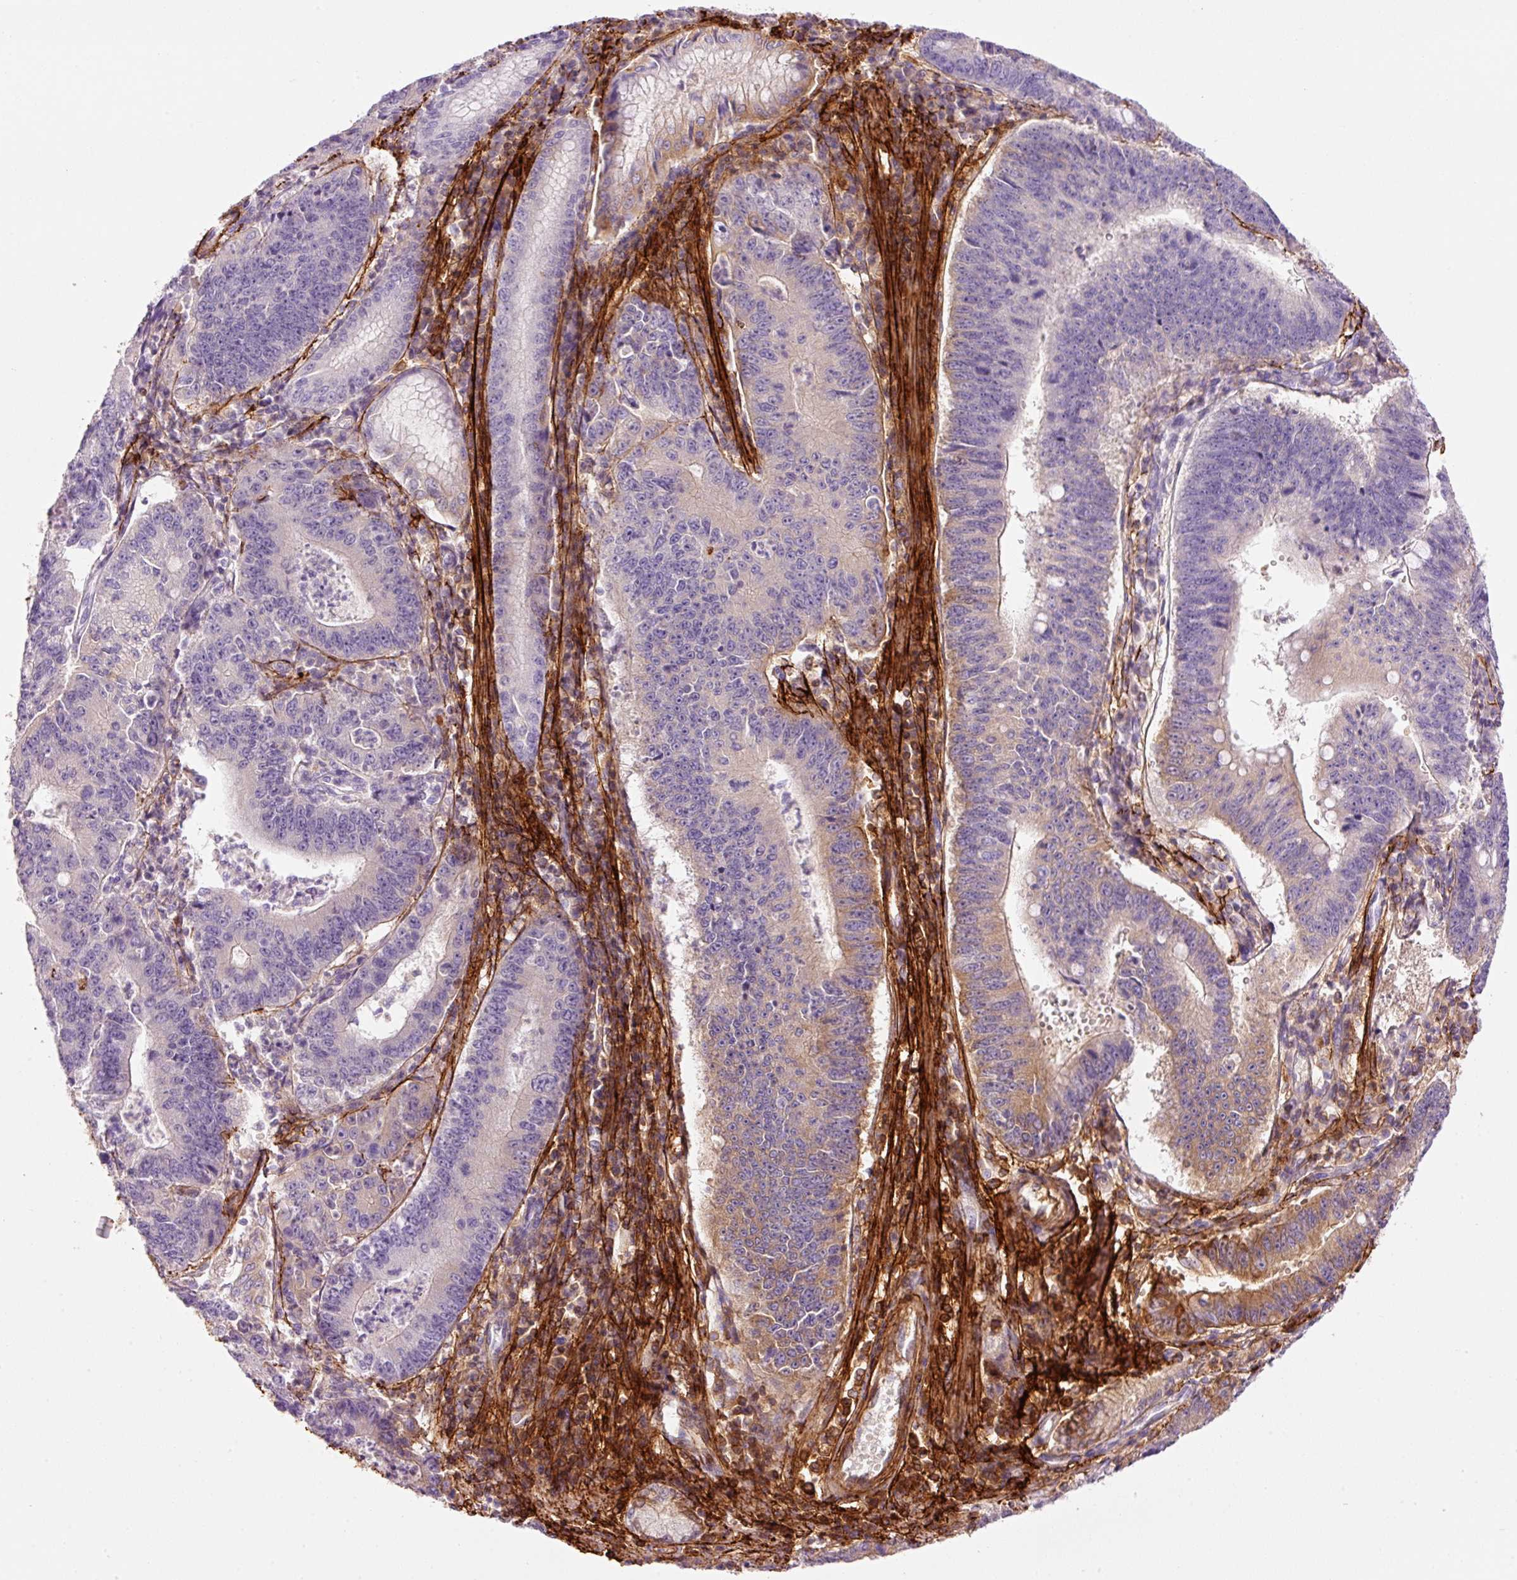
{"staining": {"intensity": "moderate", "quantity": "<25%", "location": "cytoplasmic/membranous"}, "tissue": "stomach cancer", "cell_type": "Tumor cells", "image_type": "cancer", "snomed": [{"axis": "morphology", "description": "Adenocarcinoma, NOS"}, {"axis": "topography", "description": "Stomach"}], "caption": "IHC staining of stomach adenocarcinoma, which demonstrates low levels of moderate cytoplasmic/membranous staining in approximately <25% of tumor cells indicating moderate cytoplasmic/membranous protein expression. The staining was performed using DAB (3,3'-diaminobenzidine) (brown) for protein detection and nuclei were counterstained in hematoxylin (blue).", "gene": "MFAP4", "patient": {"sex": "male", "age": 59}}